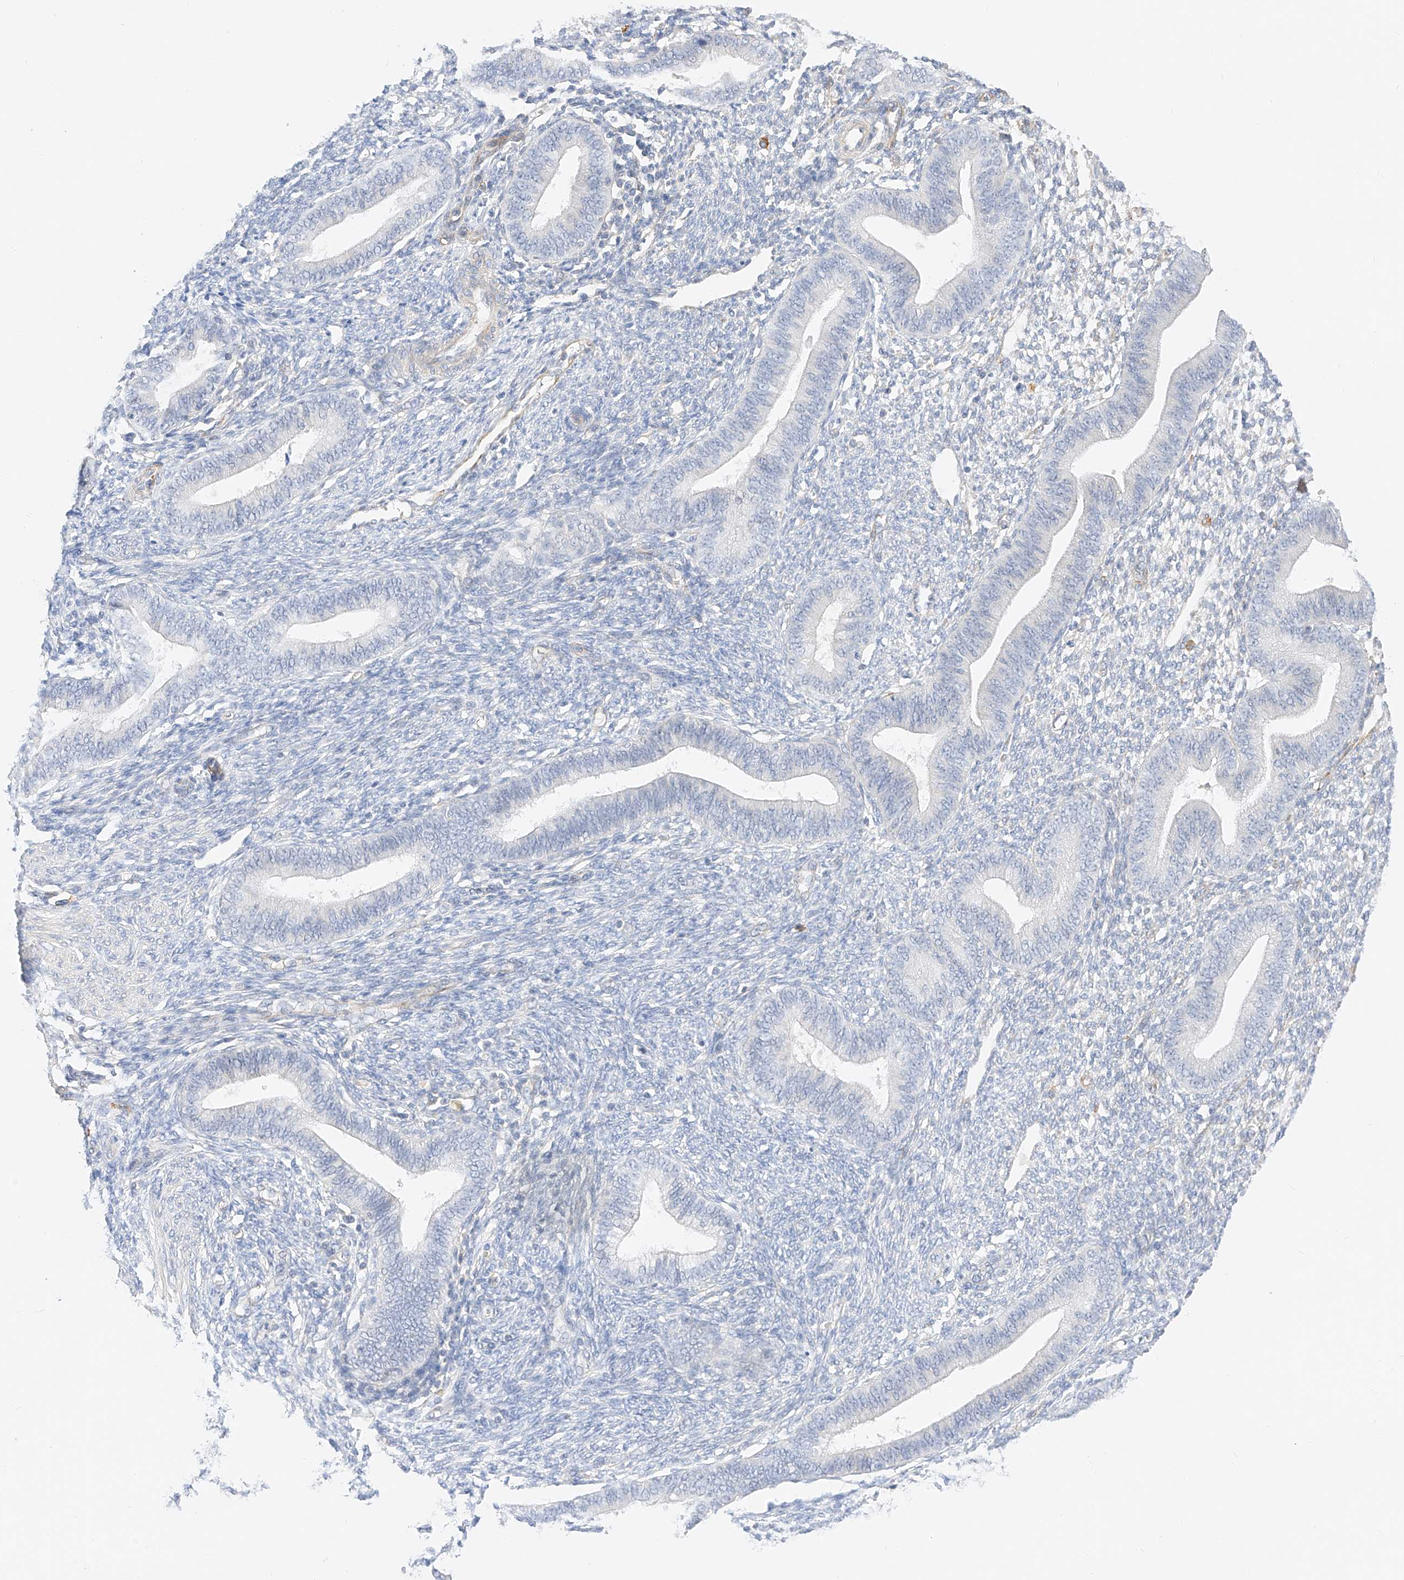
{"staining": {"intensity": "negative", "quantity": "none", "location": "none"}, "tissue": "endometrium", "cell_type": "Cells in endometrial stroma", "image_type": "normal", "snomed": [{"axis": "morphology", "description": "Normal tissue, NOS"}, {"axis": "topography", "description": "Endometrium"}], "caption": "Immunohistochemistry micrograph of normal endometrium stained for a protein (brown), which shows no positivity in cells in endometrial stroma.", "gene": "CDCP2", "patient": {"sex": "female", "age": 46}}